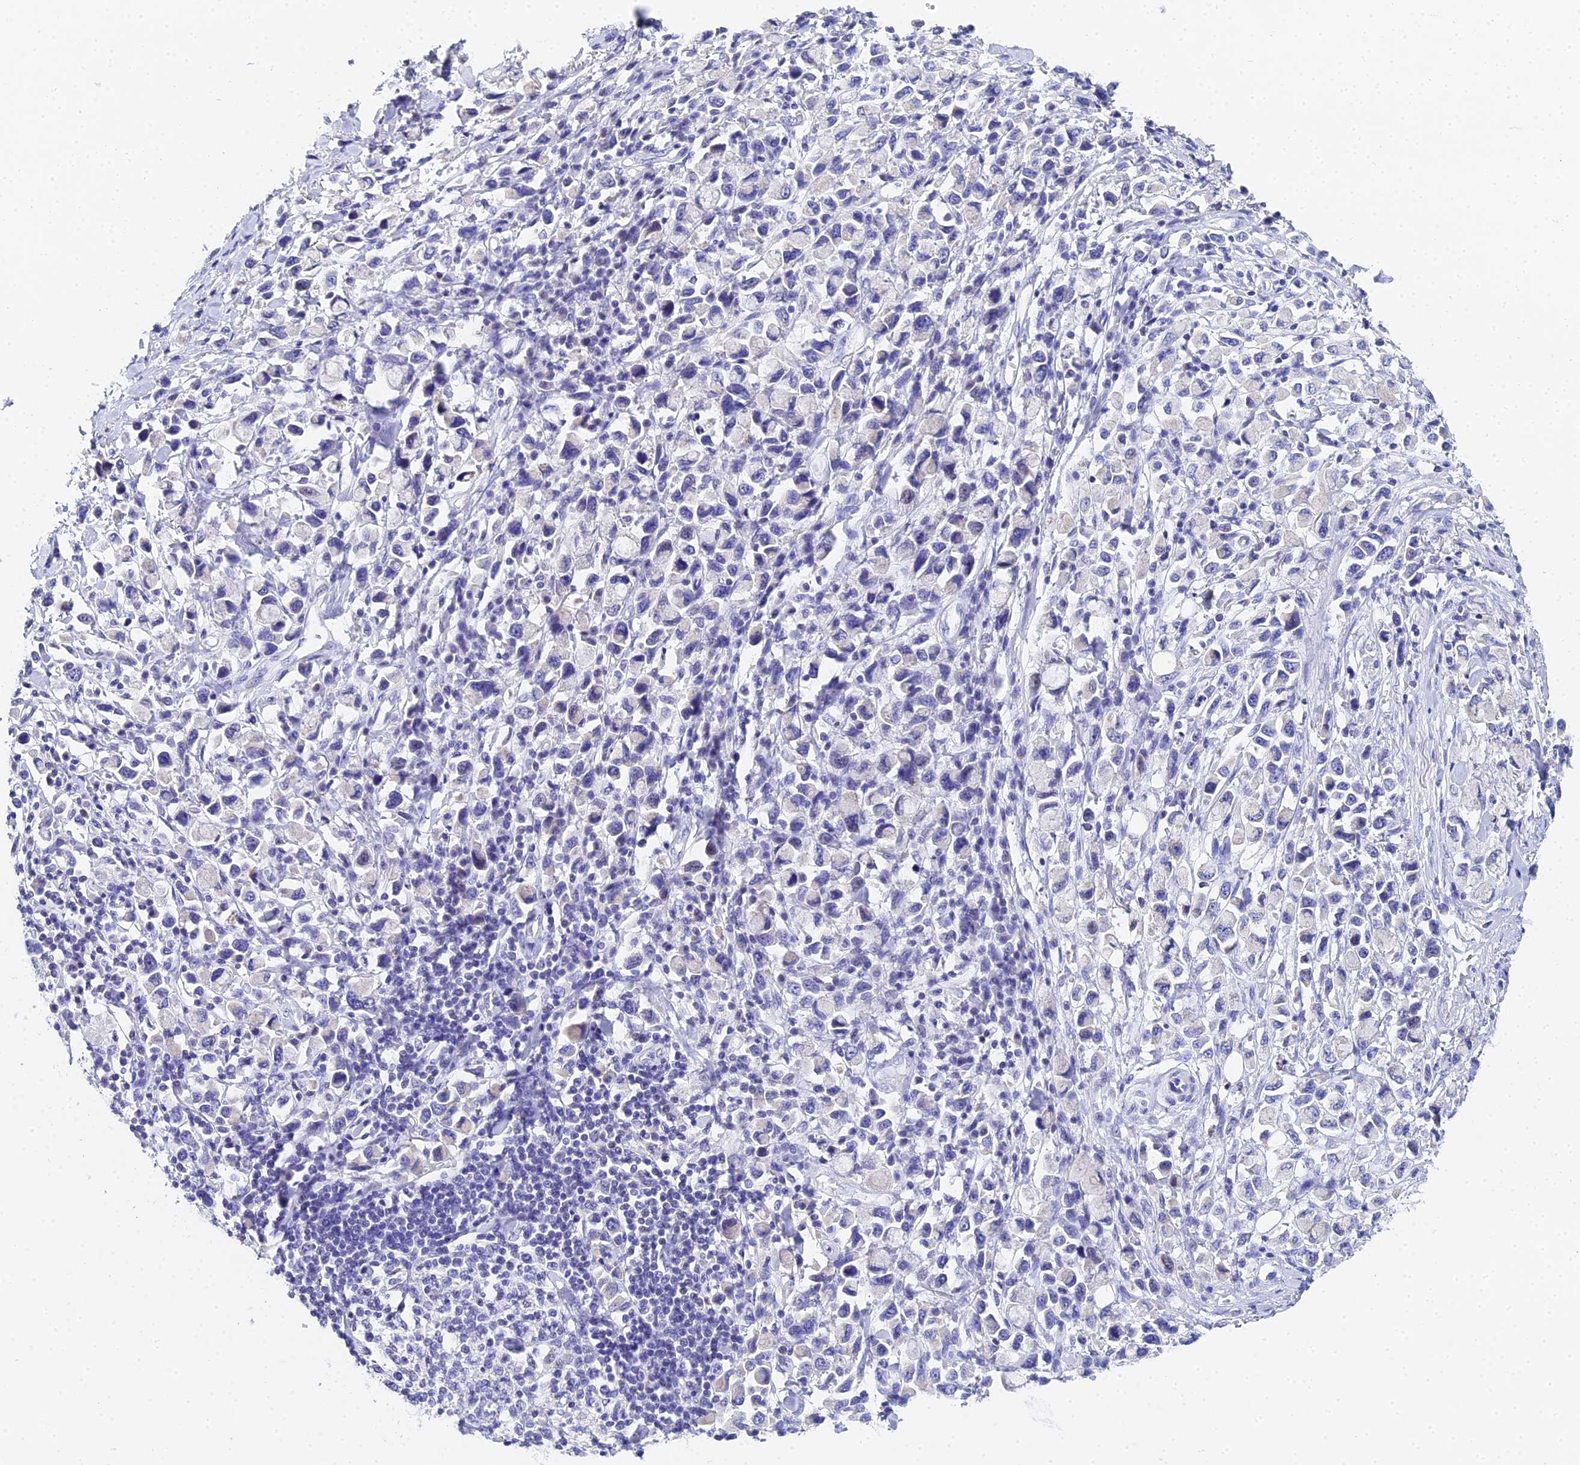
{"staining": {"intensity": "negative", "quantity": "none", "location": "none"}, "tissue": "stomach cancer", "cell_type": "Tumor cells", "image_type": "cancer", "snomed": [{"axis": "morphology", "description": "Adenocarcinoma, NOS"}, {"axis": "topography", "description": "Stomach"}], "caption": "Tumor cells show no significant staining in stomach adenocarcinoma.", "gene": "OCM", "patient": {"sex": "female", "age": 81}}